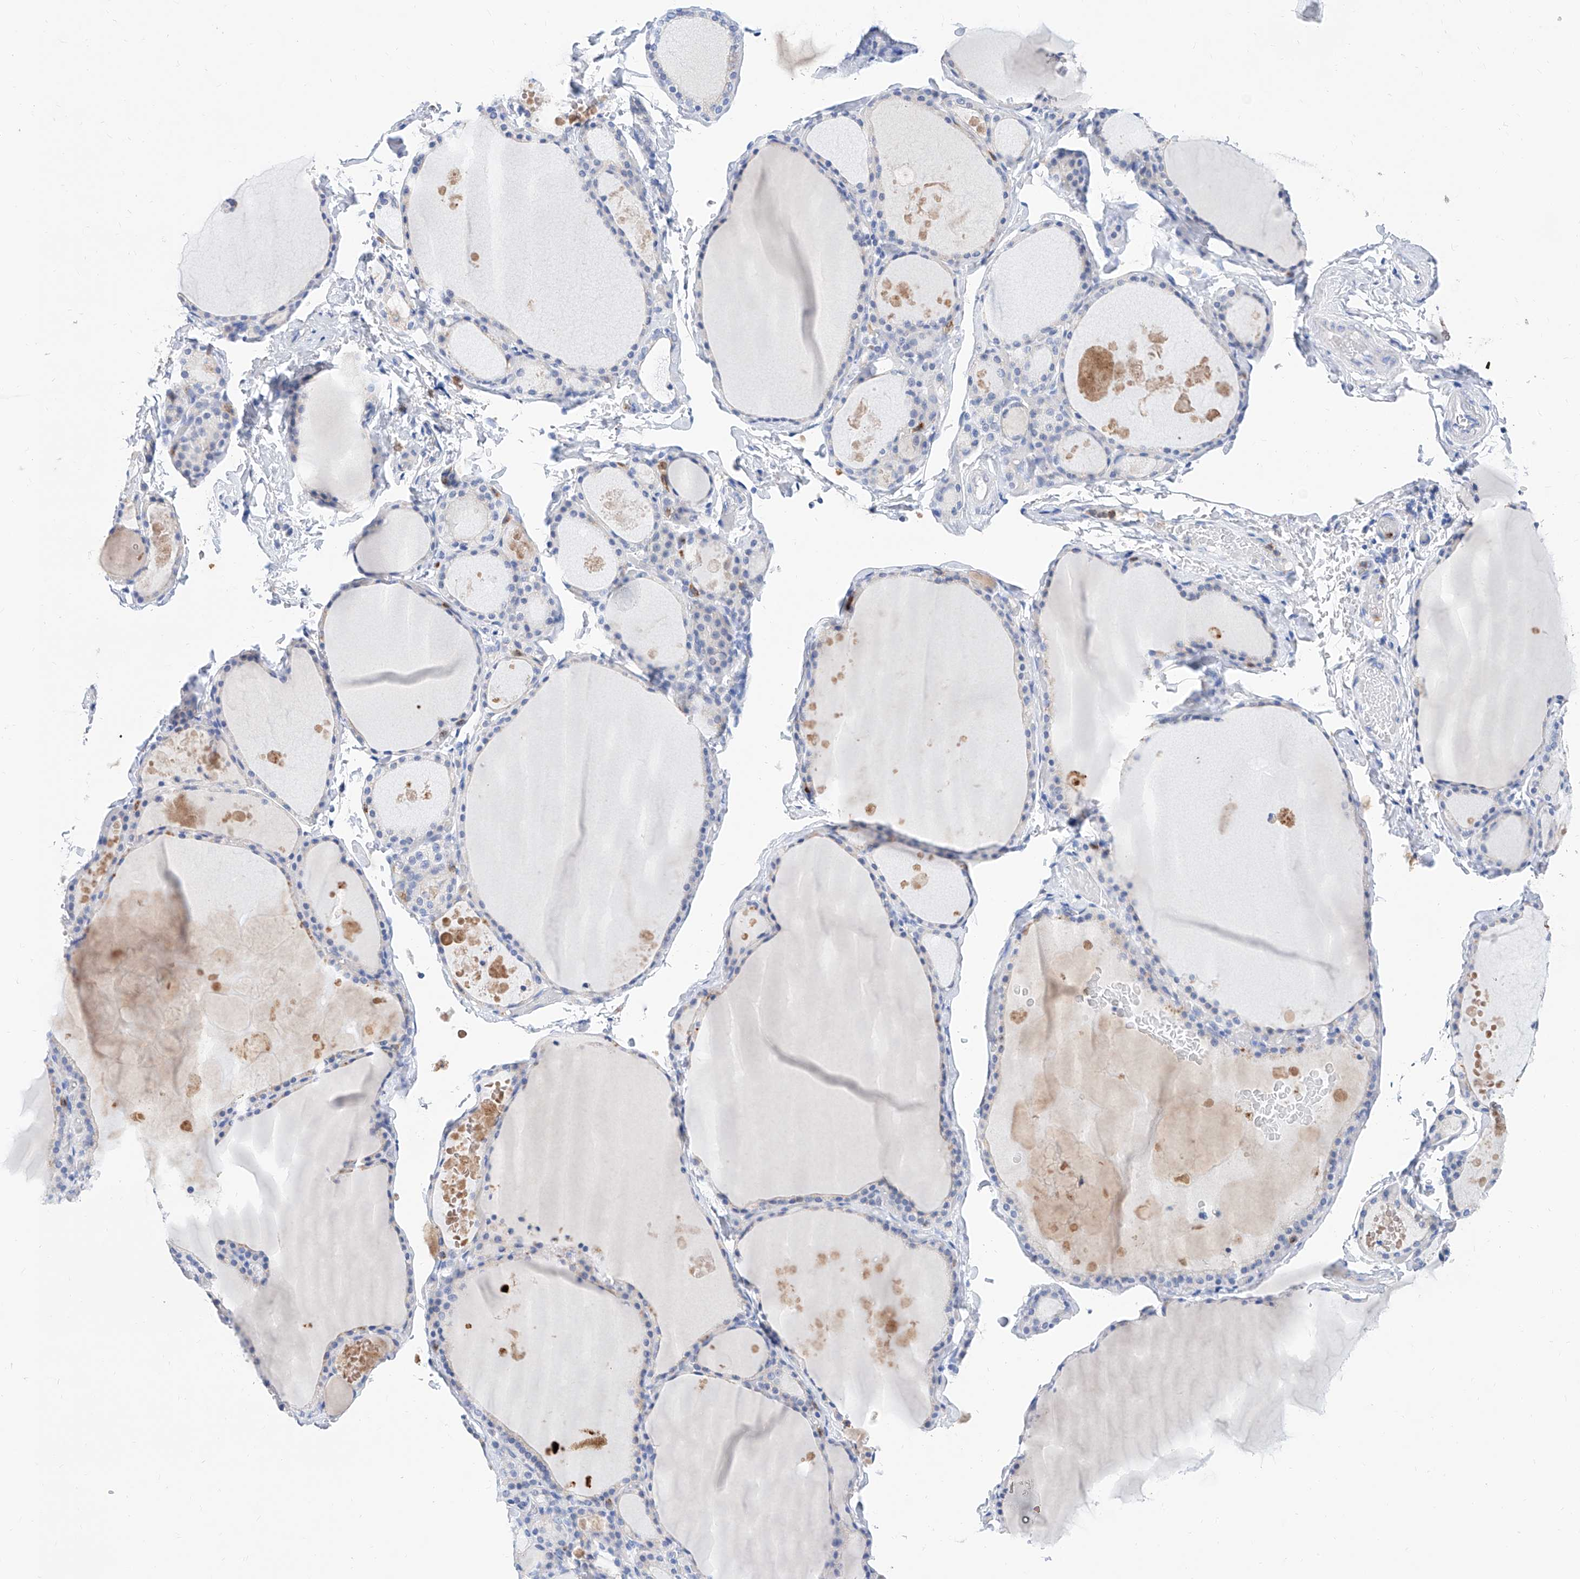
{"staining": {"intensity": "negative", "quantity": "none", "location": "none"}, "tissue": "thyroid gland", "cell_type": "Glandular cells", "image_type": "normal", "snomed": [{"axis": "morphology", "description": "Normal tissue, NOS"}, {"axis": "topography", "description": "Thyroid gland"}], "caption": "Immunohistochemistry (IHC) micrograph of normal thyroid gland: human thyroid gland stained with DAB (3,3'-diaminobenzidine) exhibits no significant protein staining in glandular cells.", "gene": "SLC25A29", "patient": {"sex": "male", "age": 56}}